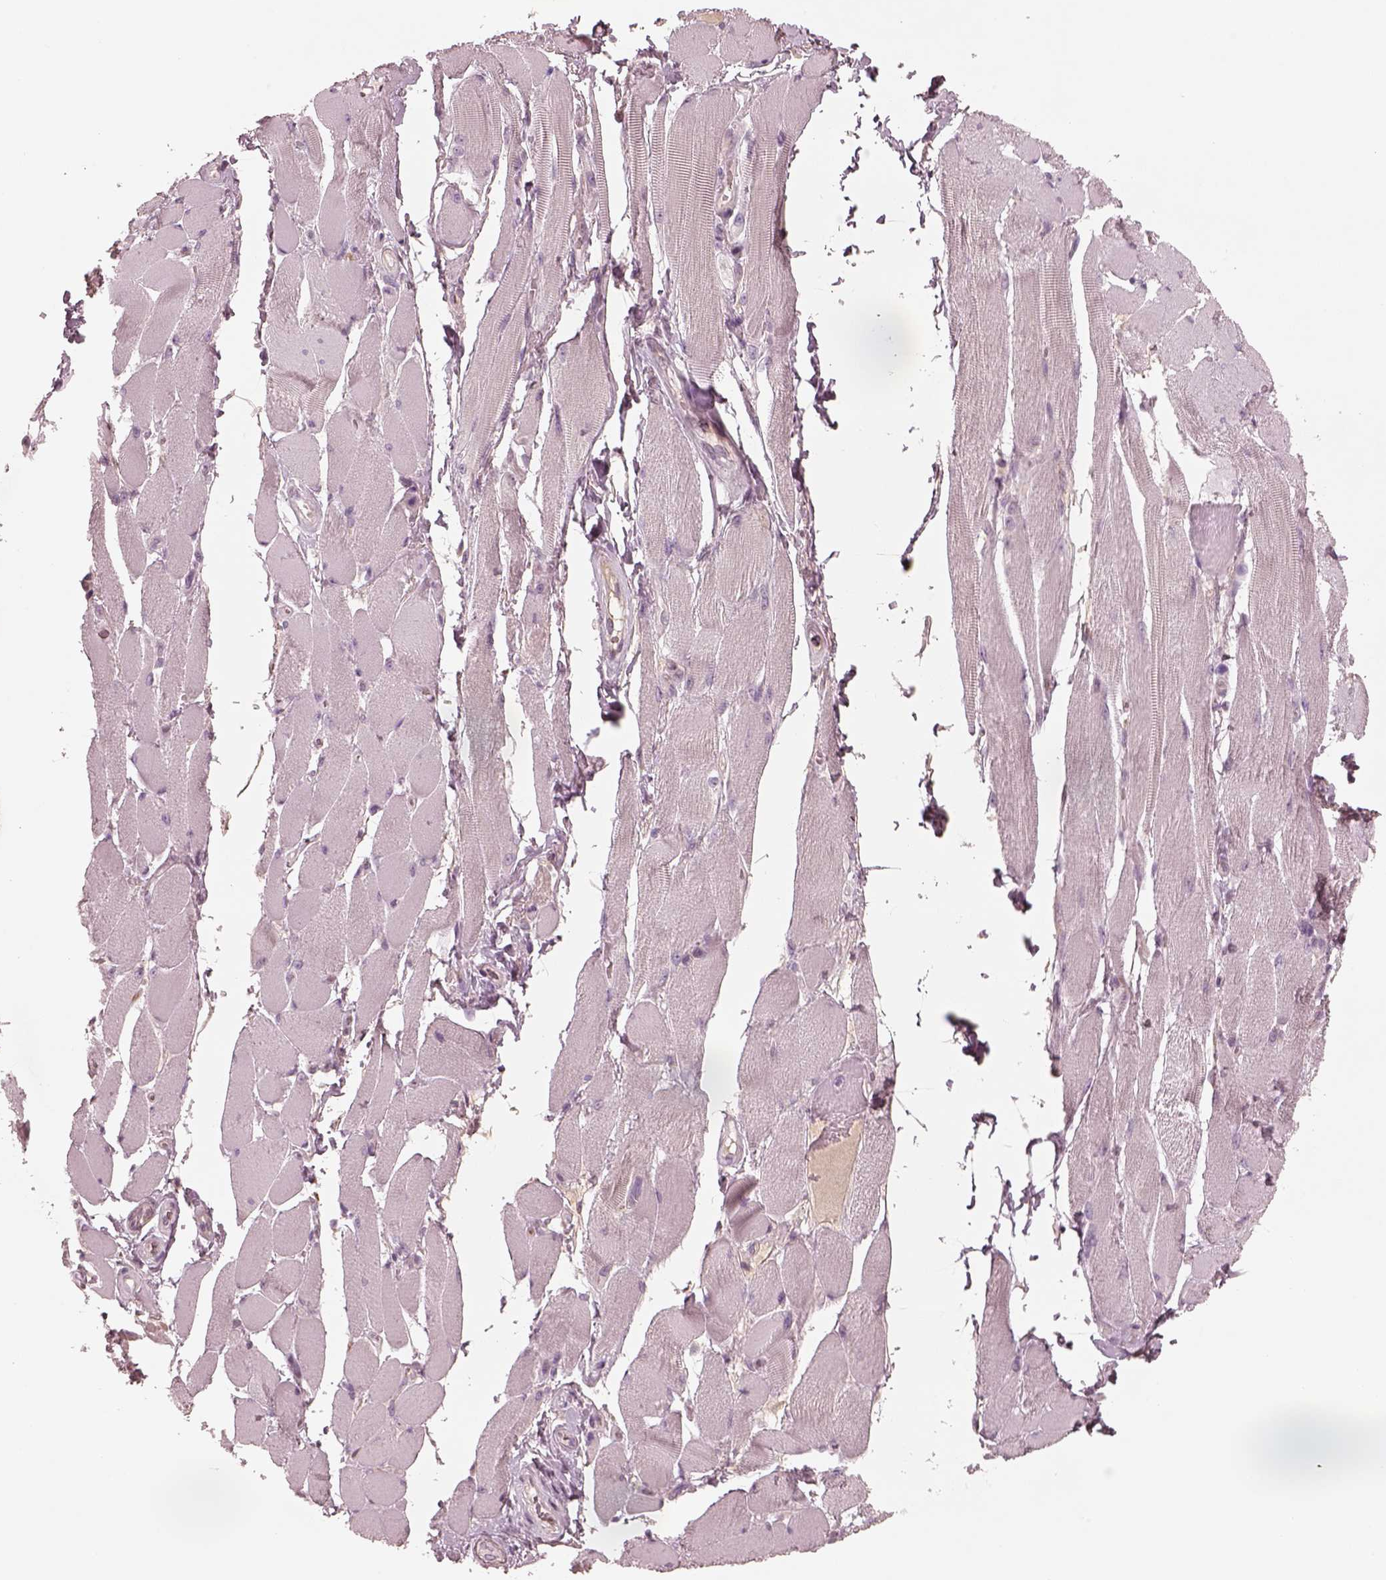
{"staining": {"intensity": "negative", "quantity": "none", "location": "none"}, "tissue": "skeletal muscle", "cell_type": "Myocytes", "image_type": "normal", "snomed": [{"axis": "morphology", "description": "Normal tissue, NOS"}, {"axis": "topography", "description": "Skeletal muscle"}, {"axis": "topography", "description": "Anal"}, {"axis": "topography", "description": "Peripheral nerve tissue"}], "caption": "A photomicrograph of skeletal muscle stained for a protein reveals no brown staining in myocytes.", "gene": "SDCBP2", "patient": {"sex": "male", "age": 53}}